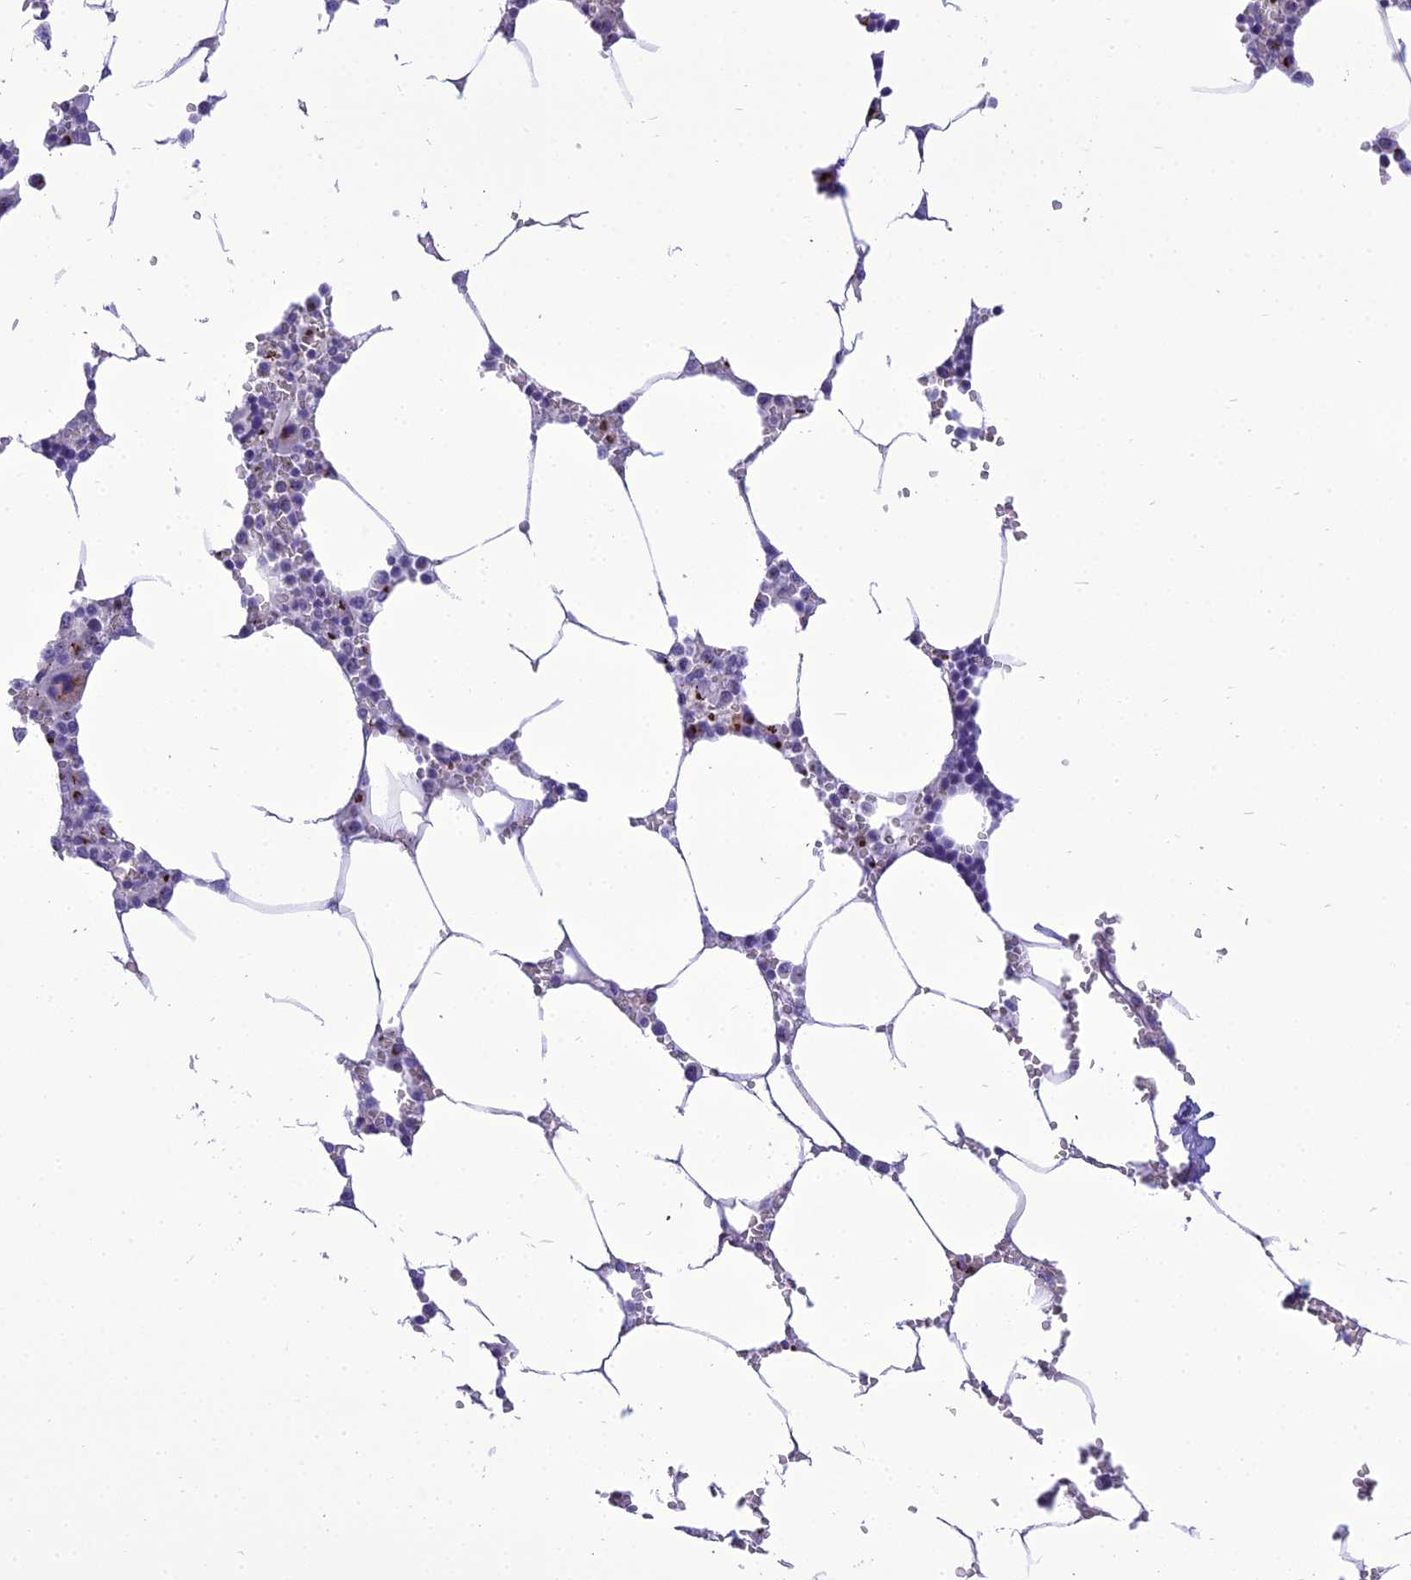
{"staining": {"intensity": "strong", "quantity": "<25%", "location": "cytoplasmic/membranous"}, "tissue": "bone marrow", "cell_type": "Hematopoietic cells", "image_type": "normal", "snomed": [{"axis": "morphology", "description": "Normal tissue, NOS"}, {"axis": "topography", "description": "Bone marrow"}], "caption": "Bone marrow stained with a brown dye demonstrates strong cytoplasmic/membranous positive expression in approximately <25% of hematopoietic cells.", "gene": "GOLM2", "patient": {"sex": "male", "age": 70}}